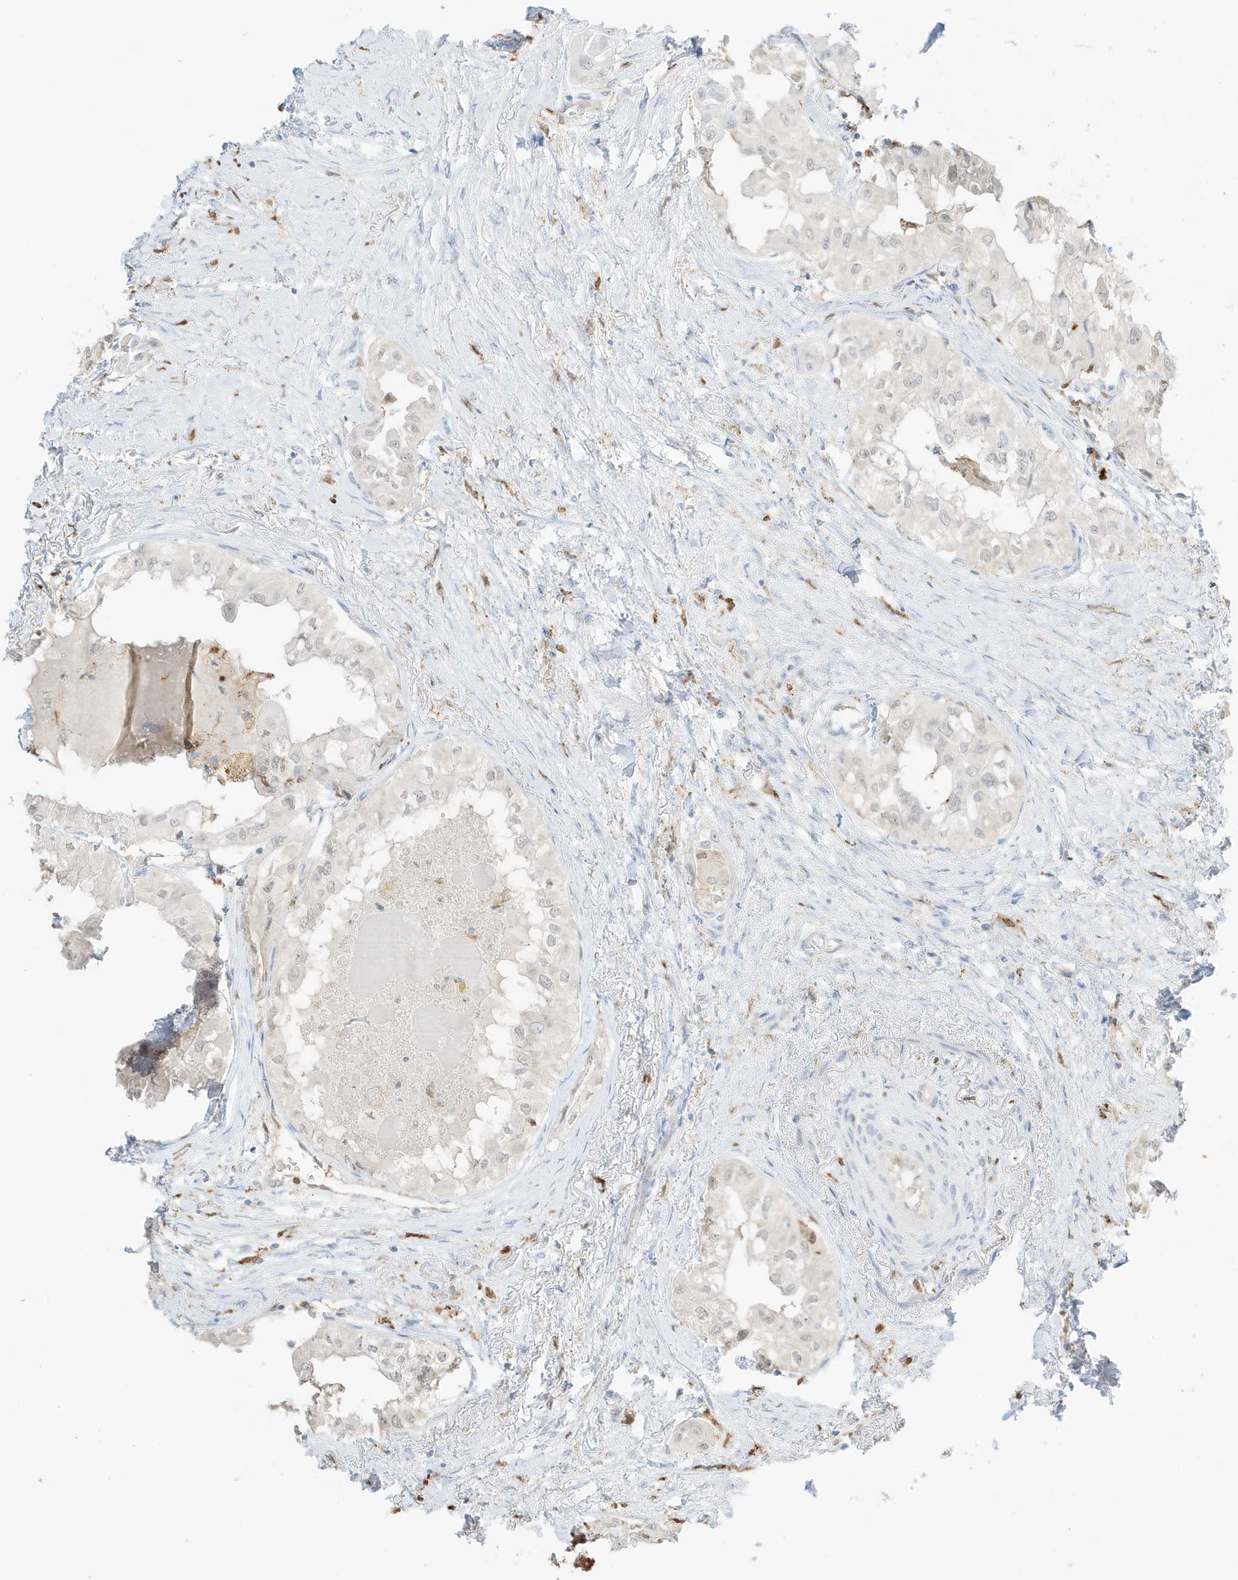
{"staining": {"intensity": "negative", "quantity": "none", "location": "none"}, "tissue": "thyroid cancer", "cell_type": "Tumor cells", "image_type": "cancer", "snomed": [{"axis": "morphology", "description": "Papillary adenocarcinoma, NOS"}, {"axis": "topography", "description": "Thyroid gland"}], "caption": "The IHC image has no significant expression in tumor cells of thyroid cancer tissue.", "gene": "GCA", "patient": {"sex": "female", "age": 59}}